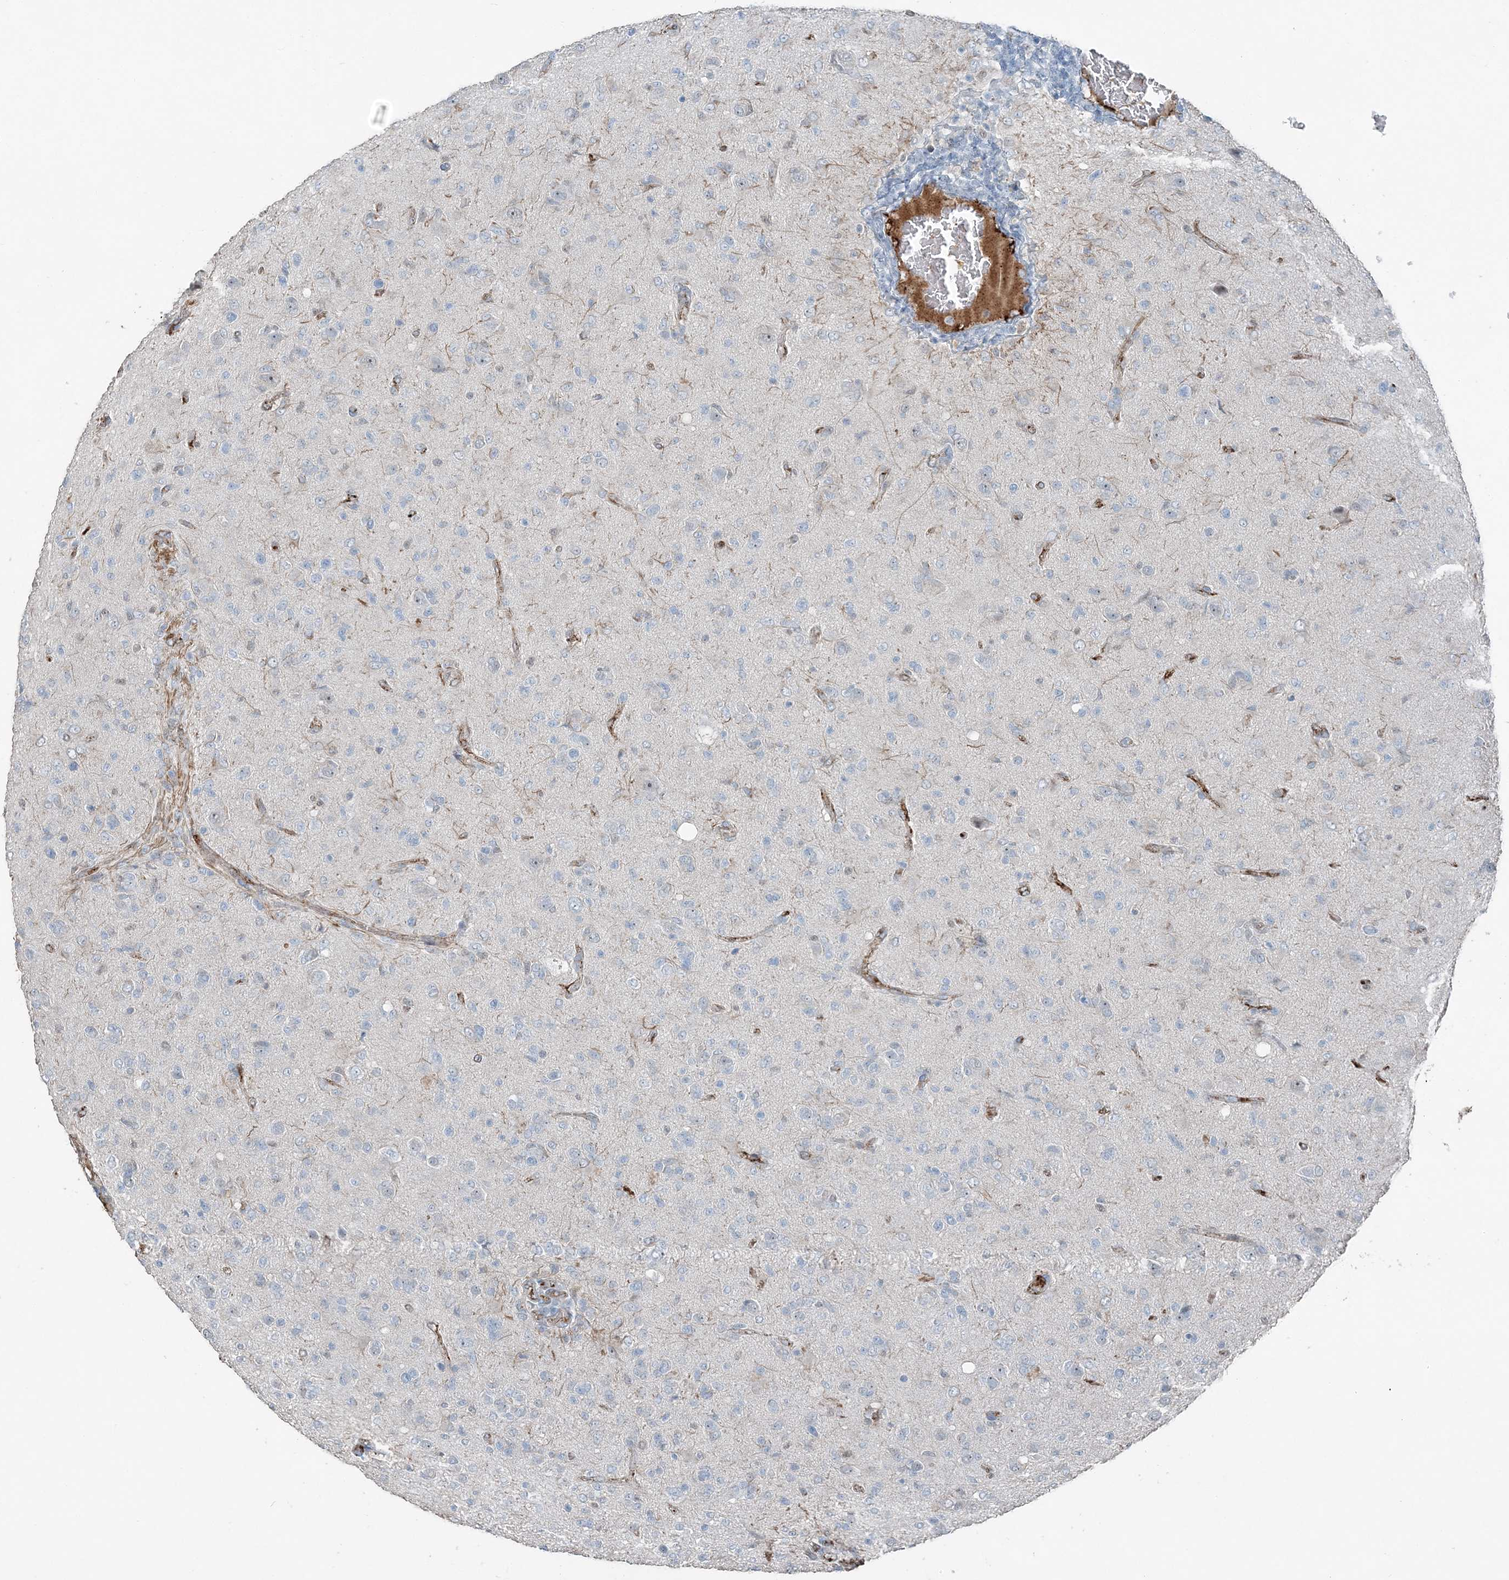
{"staining": {"intensity": "negative", "quantity": "none", "location": "none"}, "tissue": "glioma", "cell_type": "Tumor cells", "image_type": "cancer", "snomed": [{"axis": "morphology", "description": "Glioma, malignant, High grade"}, {"axis": "topography", "description": "Brain"}], "caption": "High power microscopy image of an IHC photomicrograph of malignant glioma (high-grade), revealing no significant staining in tumor cells.", "gene": "ELOVL7", "patient": {"sex": "female", "age": 57}}